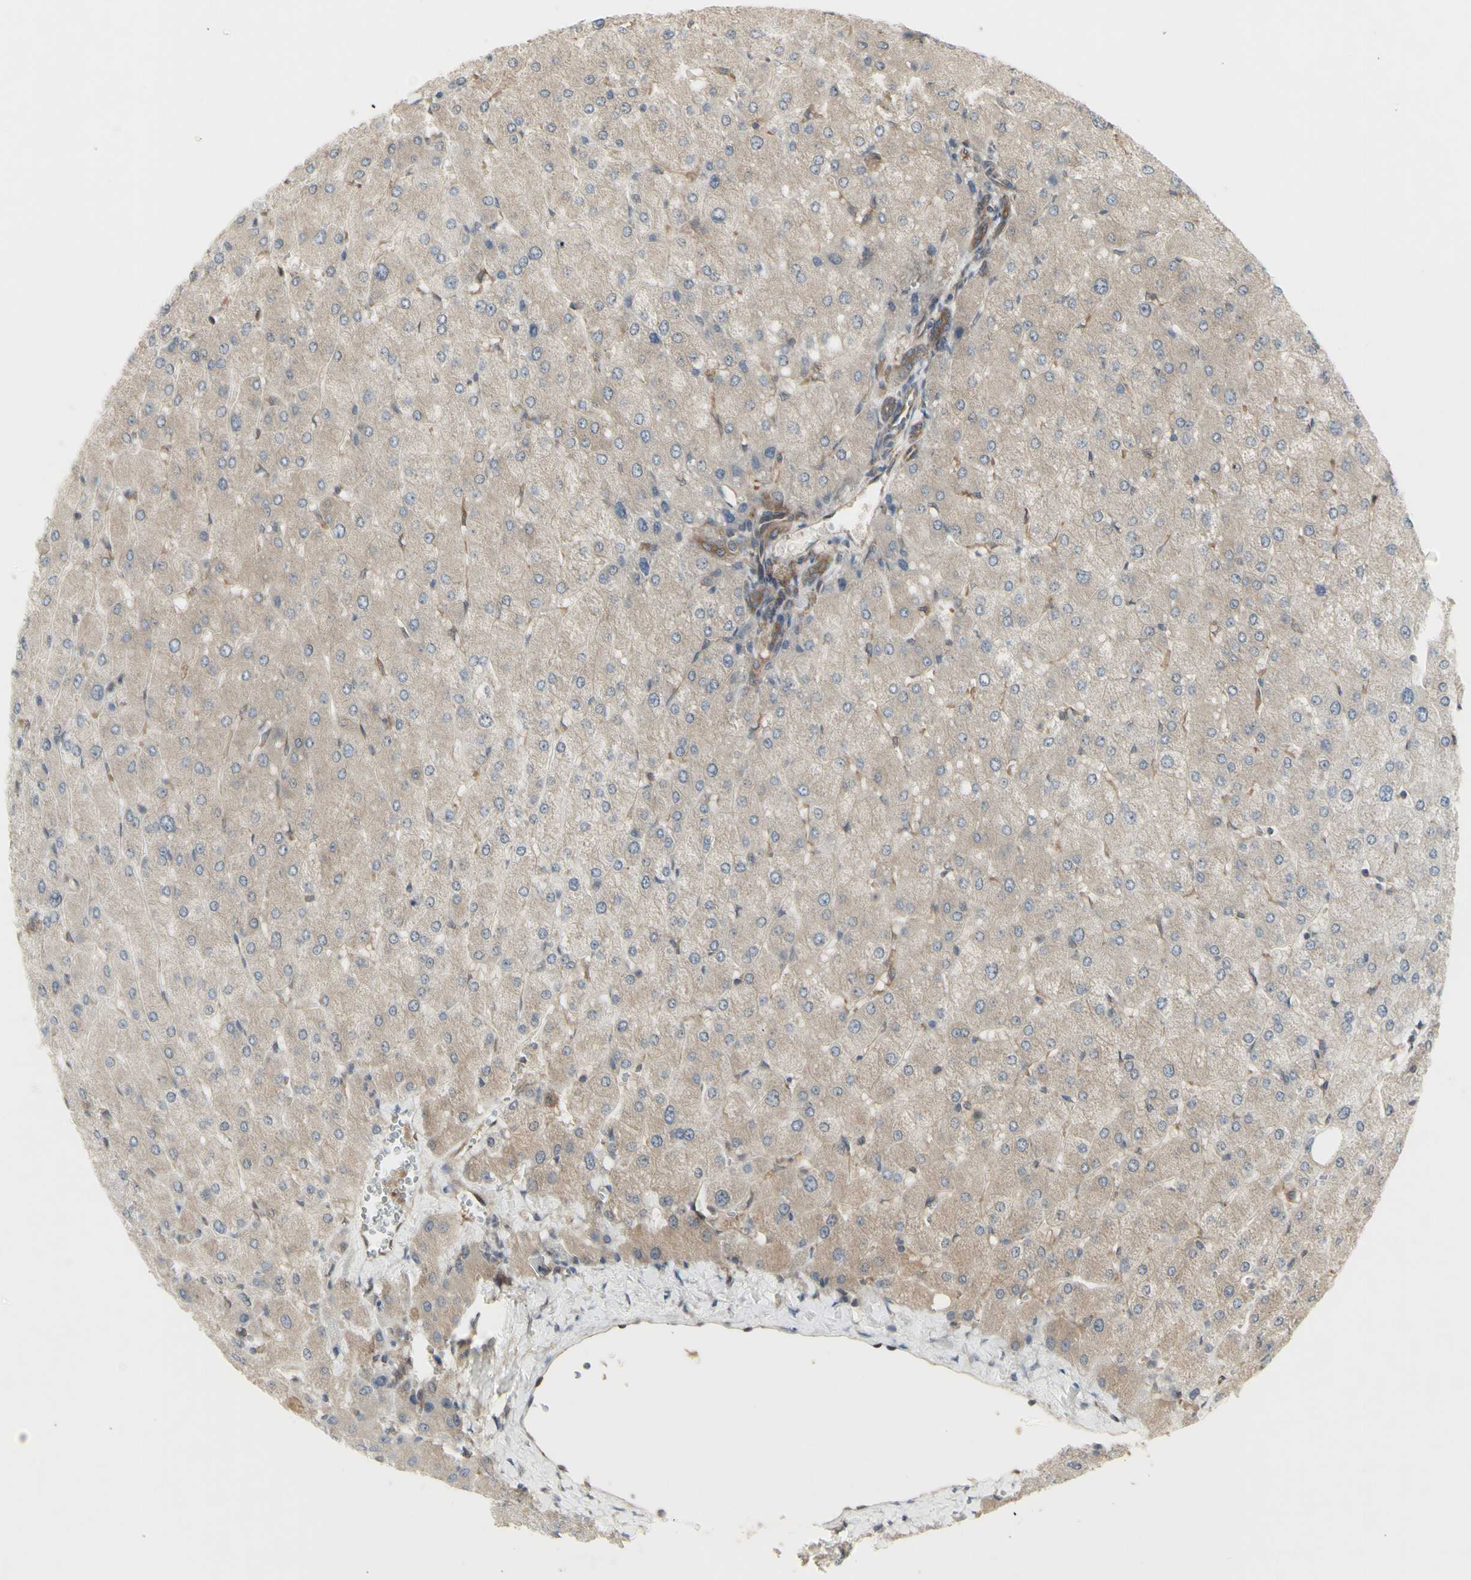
{"staining": {"intensity": "moderate", "quantity": ">75%", "location": "cytoplasmic/membranous"}, "tissue": "liver", "cell_type": "Cholangiocytes", "image_type": "normal", "snomed": [{"axis": "morphology", "description": "Normal tissue, NOS"}, {"axis": "topography", "description": "Liver"}], "caption": "A brown stain shows moderate cytoplasmic/membranous staining of a protein in cholangiocytes of normal liver. (IHC, brightfield microscopy, high magnification).", "gene": "CHURC1", "patient": {"sex": "male", "age": 55}}